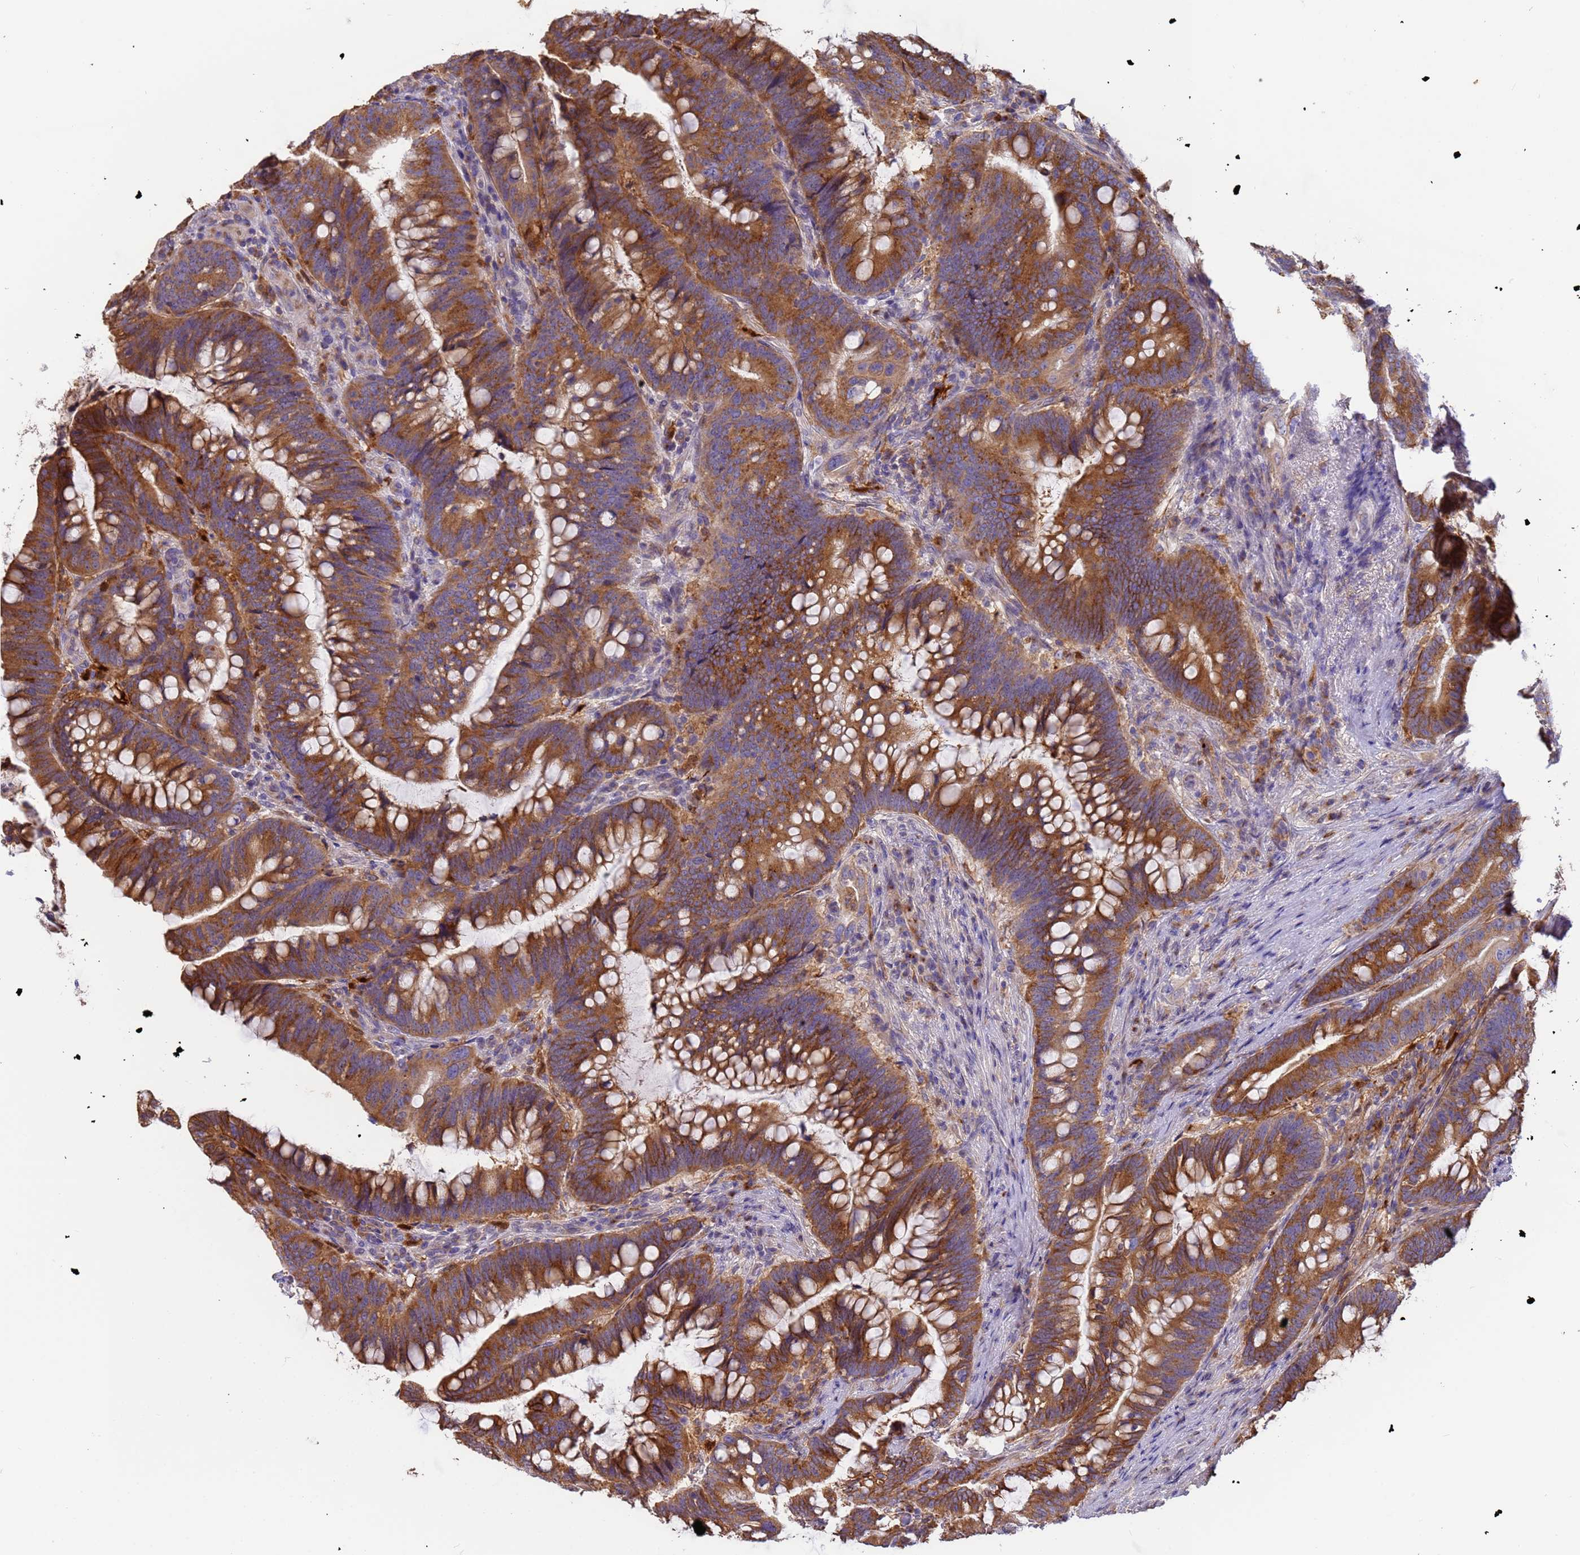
{"staining": {"intensity": "strong", "quantity": ">75%", "location": "cytoplasmic/membranous"}, "tissue": "colorectal cancer", "cell_type": "Tumor cells", "image_type": "cancer", "snomed": [{"axis": "morphology", "description": "Adenocarcinoma, NOS"}, {"axis": "topography", "description": "Colon"}], "caption": "Immunohistochemistry photomicrograph of human colorectal adenocarcinoma stained for a protein (brown), which shows high levels of strong cytoplasmic/membranous positivity in about >75% of tumor cells.", "gene": "M6PR", "patient": {"sex": "female", "age": 66}}